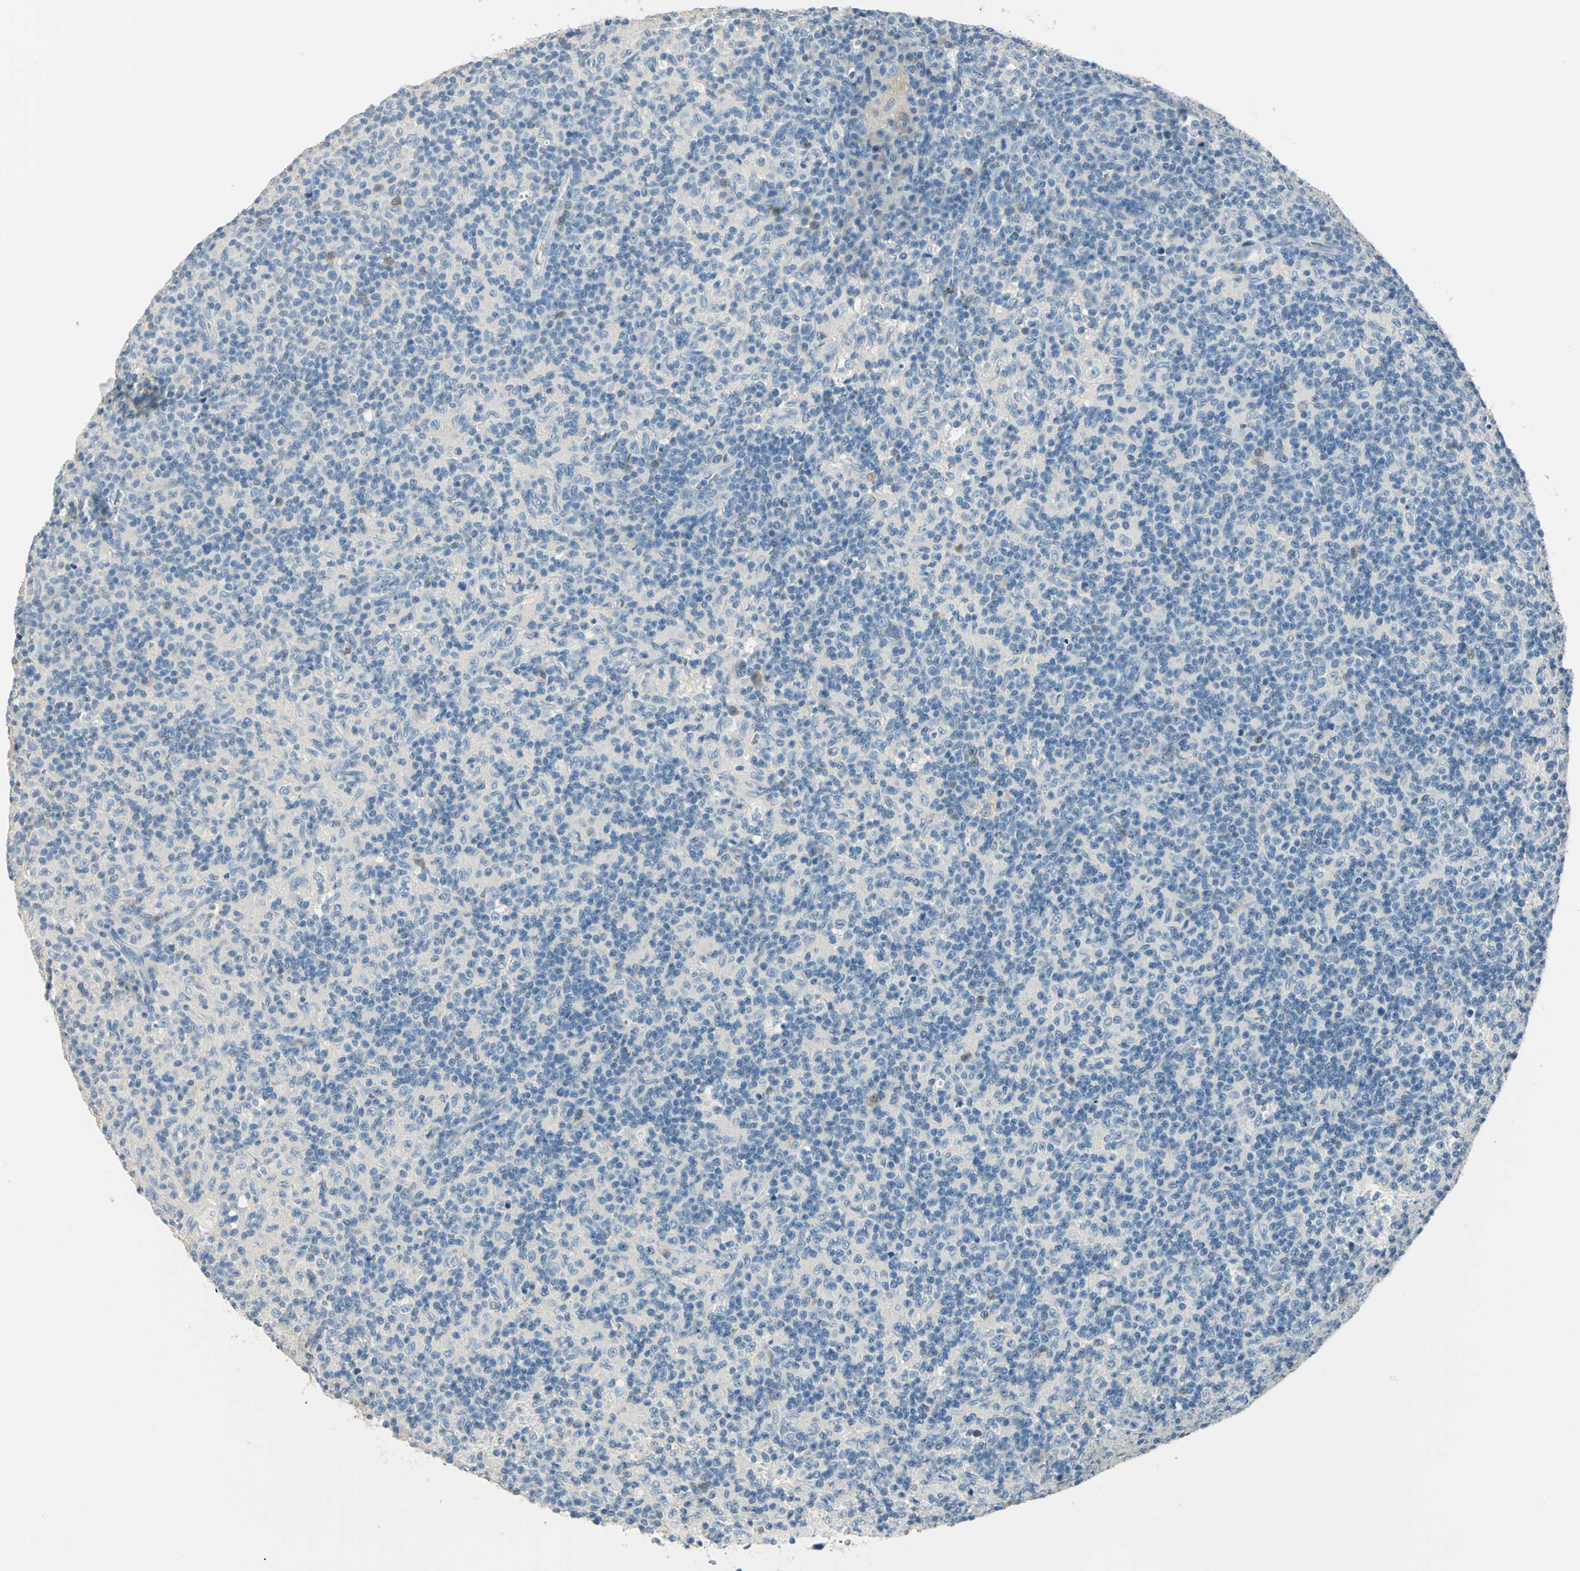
{"staining": {"intensity": "moderate", "quantity": "<25%", "location": "cytoplasmic/membranous"}, "tissue": "lymph node", "cell_type": "Germinal center cells", "image_type": "normal", "snomed": [{"axis": "morphology", "description": "Normal tissue, NOS"}, {"axis": "morphology", "description": "Inflammation, NOS"}, {"axis": "topography", "description": "Lymph node"}], "caption": "Immunohistochemistry micrograph of unremarkable lymph node: lymph node stained using immunohistochemistry demonstrates low levels of moderate protein expression localized specifically in the cytoplasmic/membranous of germinal center cells, appearing as a cytoplasmic/membranous brown color.", "gene": "UCHL1", "patient": {"sex": "male", "age": 55}}